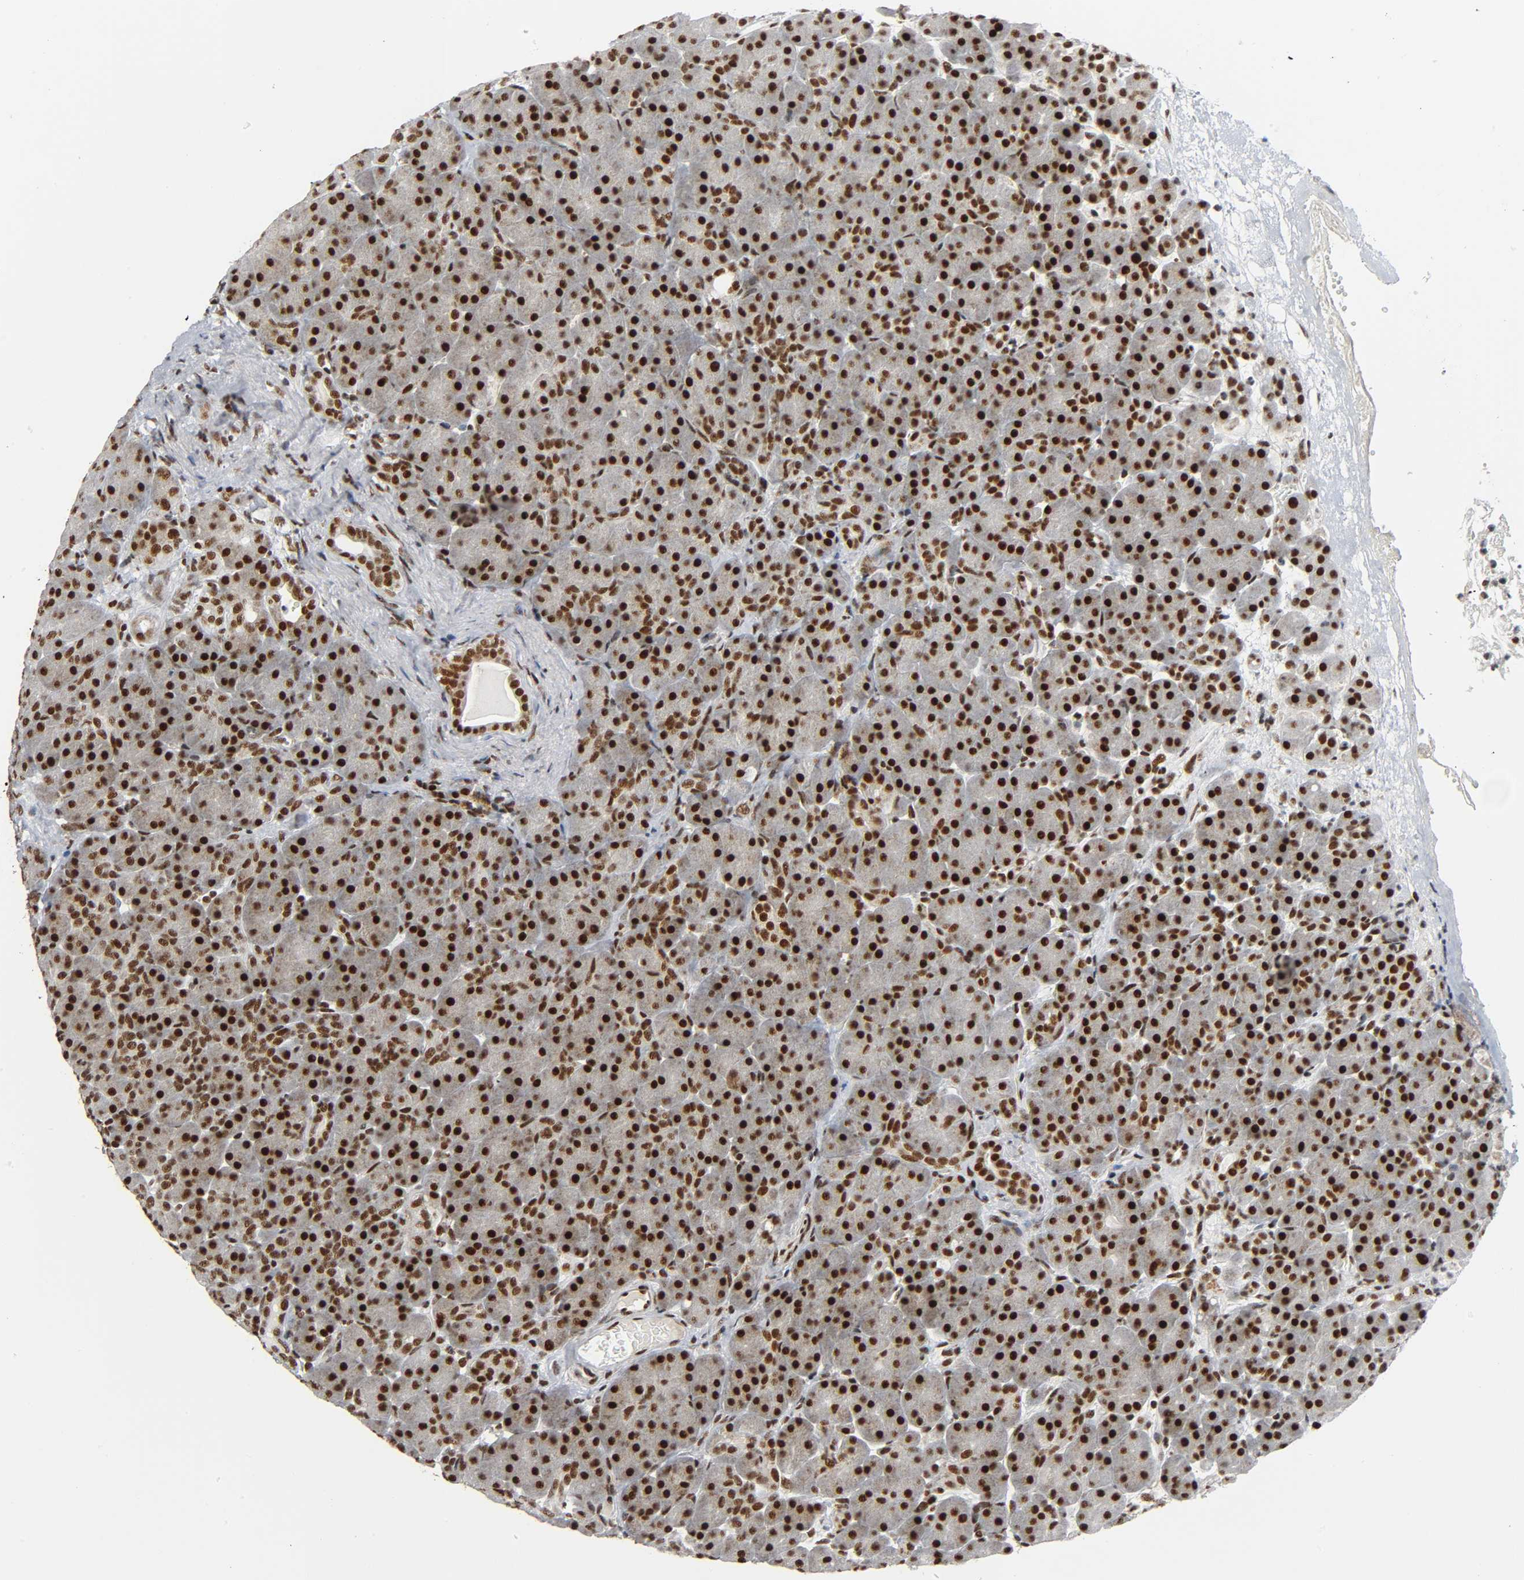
{"staining": {"intensity": "strong", "quantity": ">75%", "location": "nuclear"}, "tissue": "pancreas", "cell_type": "Exocrine glandular cells", "image_type": "normal", "snomed": [{"axis": "morphology", "description": "Normal tissue, NOS"}, {"axis": "topography", "description": "Pancreas"}], "caption": "A brown stain shows strong nuclear staining of a protein in exocrine glandular cells of unremarkable human pancreas. The staining was performed using DAB (3,3'-diaminobenzidine) to visualize the protein expression in brown, while the nuclei were stained in blue with hematoxylin (Magnification: 20x).", "gene": "CDK9", "patient": {"sex": "male", "age": 66}}